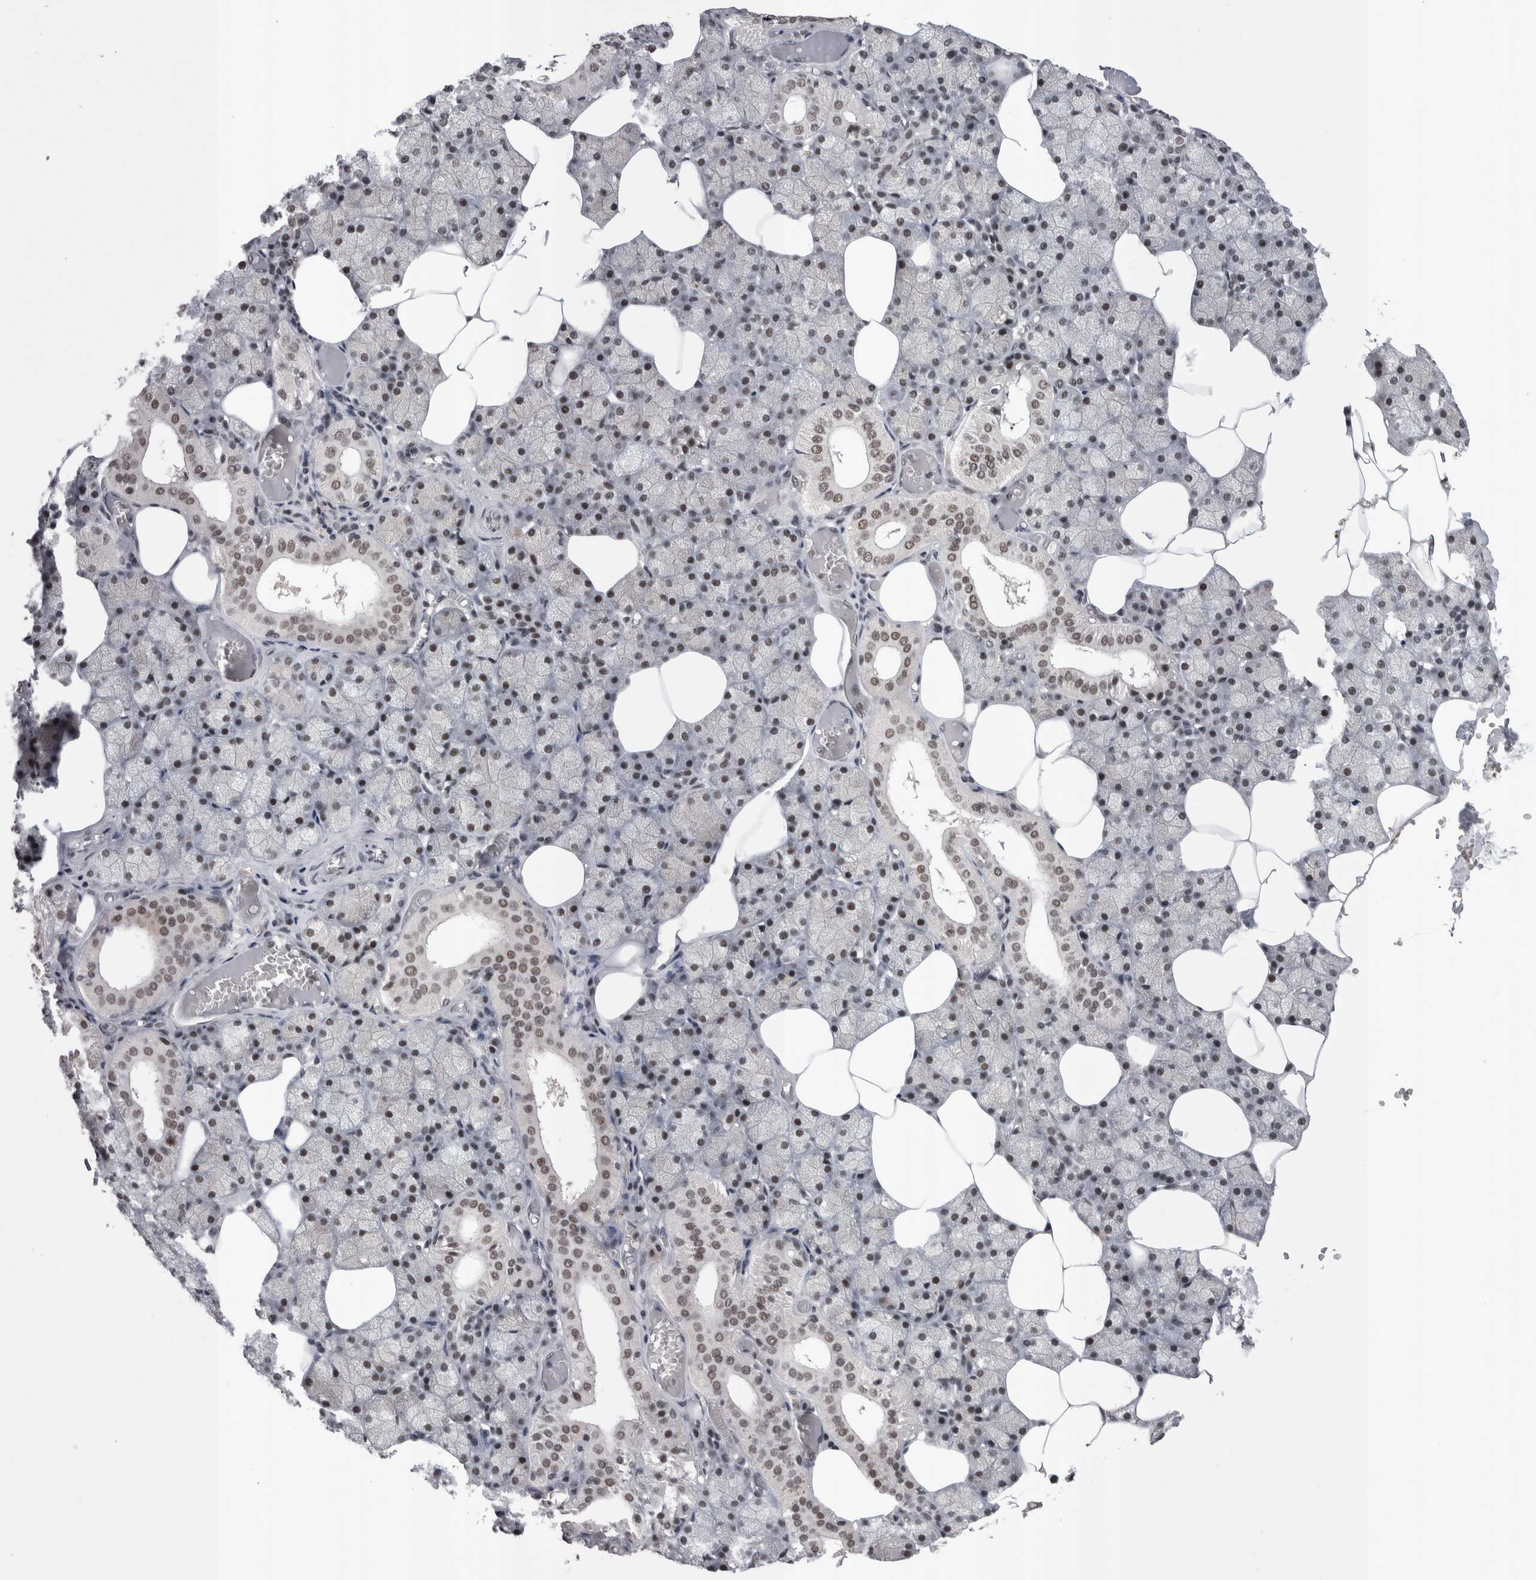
{"staining": {"intensity": "moderate", "quantity": ">75%", "location": "nuclear"}, "tissue": "salivary gland", "cell_type": "Glandular cells", "image_type": "normal", "snomed": [{"axis": "morphology", "description": "Normal tissue, NOS"}, {"axis": "topography", "description": "Salivary gland"}], "caption": "This is an image of IHC staining of benign salivary gland, which shows moderate positivity in the nuclear of glandular cells.", "gene": "DMTF1", "patient": {"sex": "male", "age": 62}}